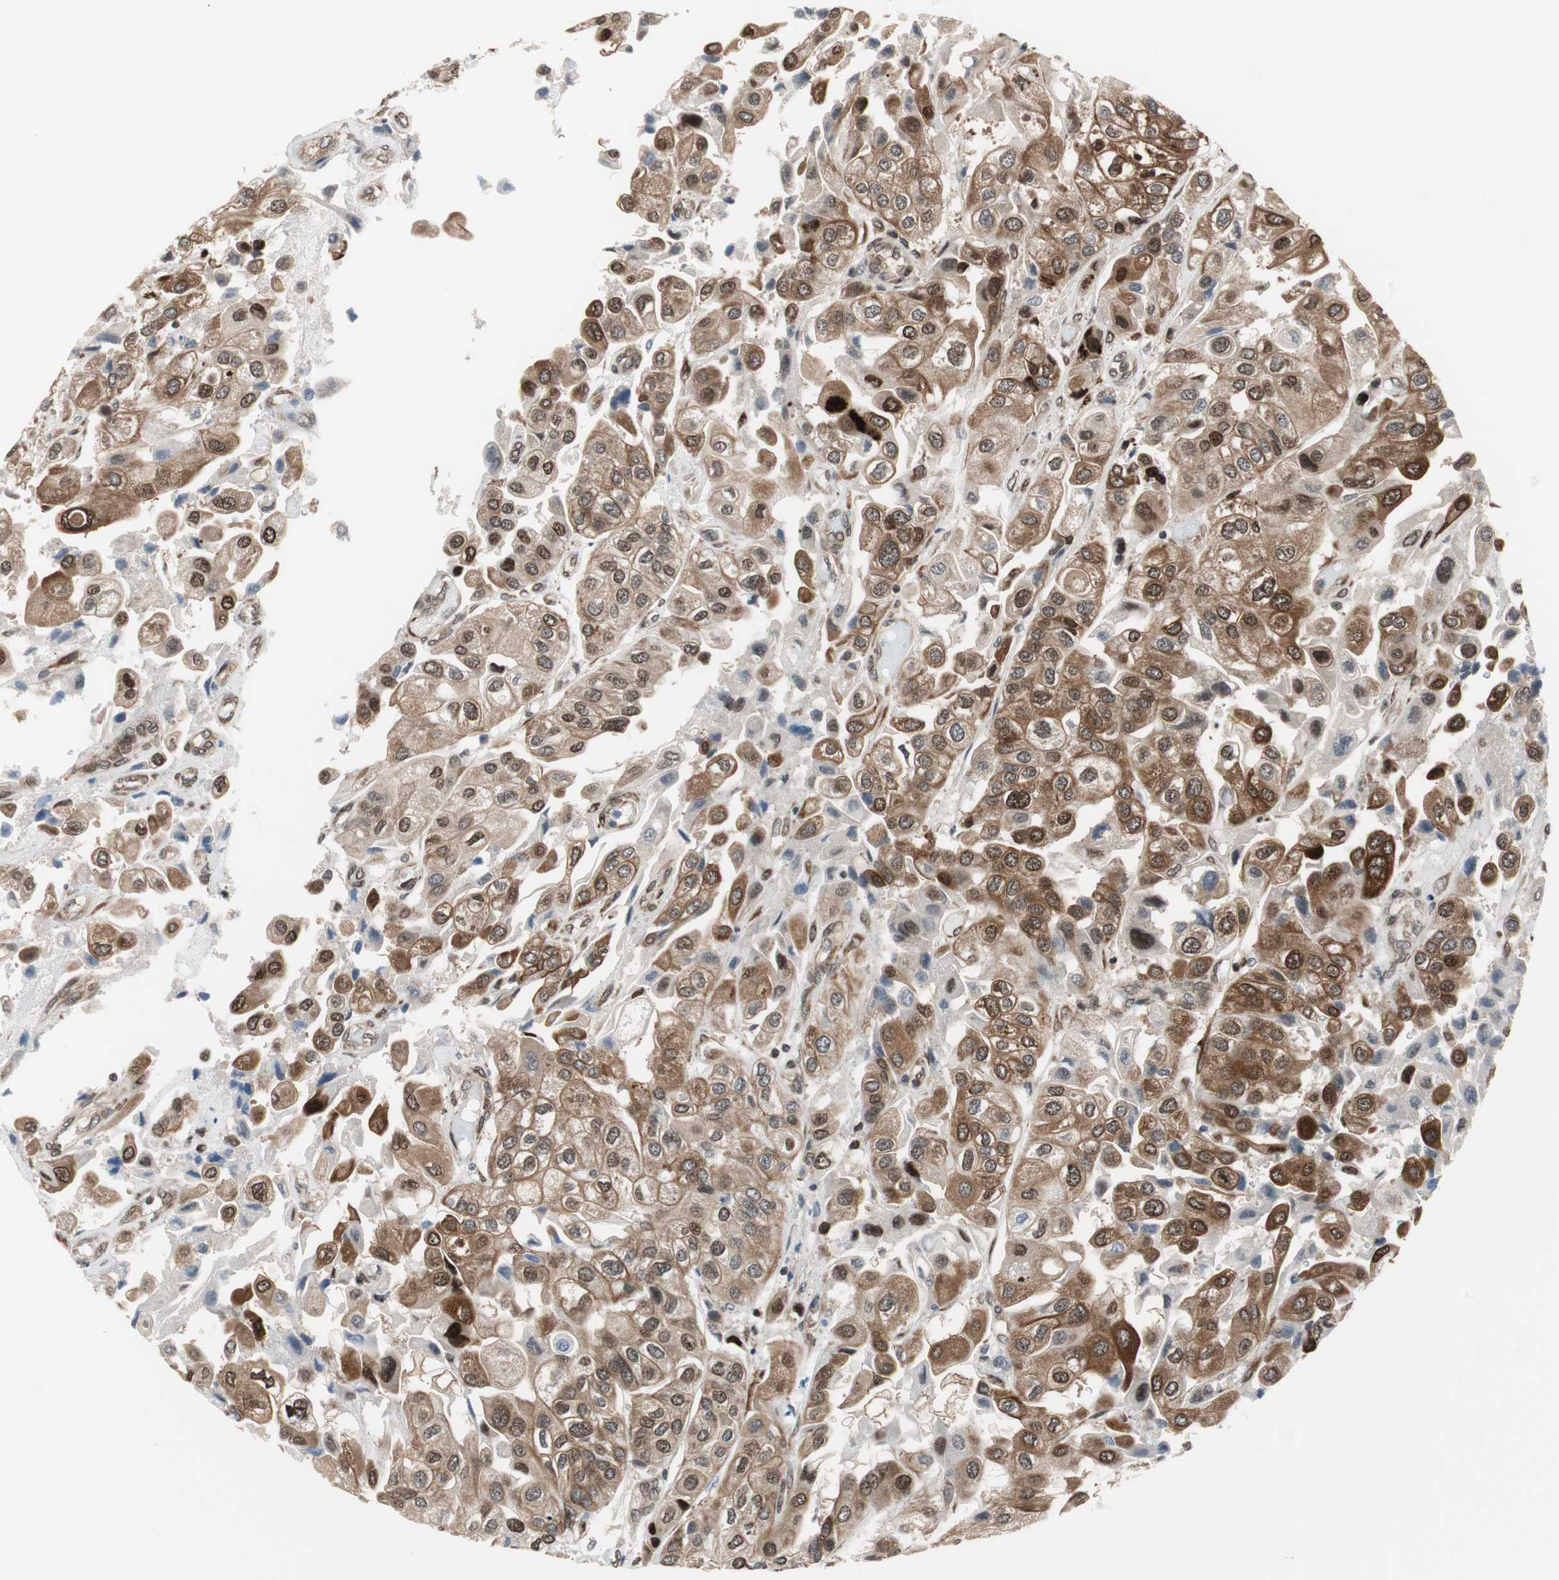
{"staining": {"intensity": "strong", "quantity": ">75%", "location": "cytoplasmic/membranous"}, "tissue": "urothelial cancer", "cell_type": "Tumor cells", "image_type": "cancer", "snomed": [{"axis": "morphology", "description": "Urothelial carcinoma, High grade"}, {"axis": "topography", "description": "Urinary bladder"}], "caption": "A histopathology image of urothelial cancer stained for a protein reveals strong cytoplasmic/membranous brown staining in tumor cells.", "gene": "ZNF512B", "patient": {"sex": "female", "age": 64}}